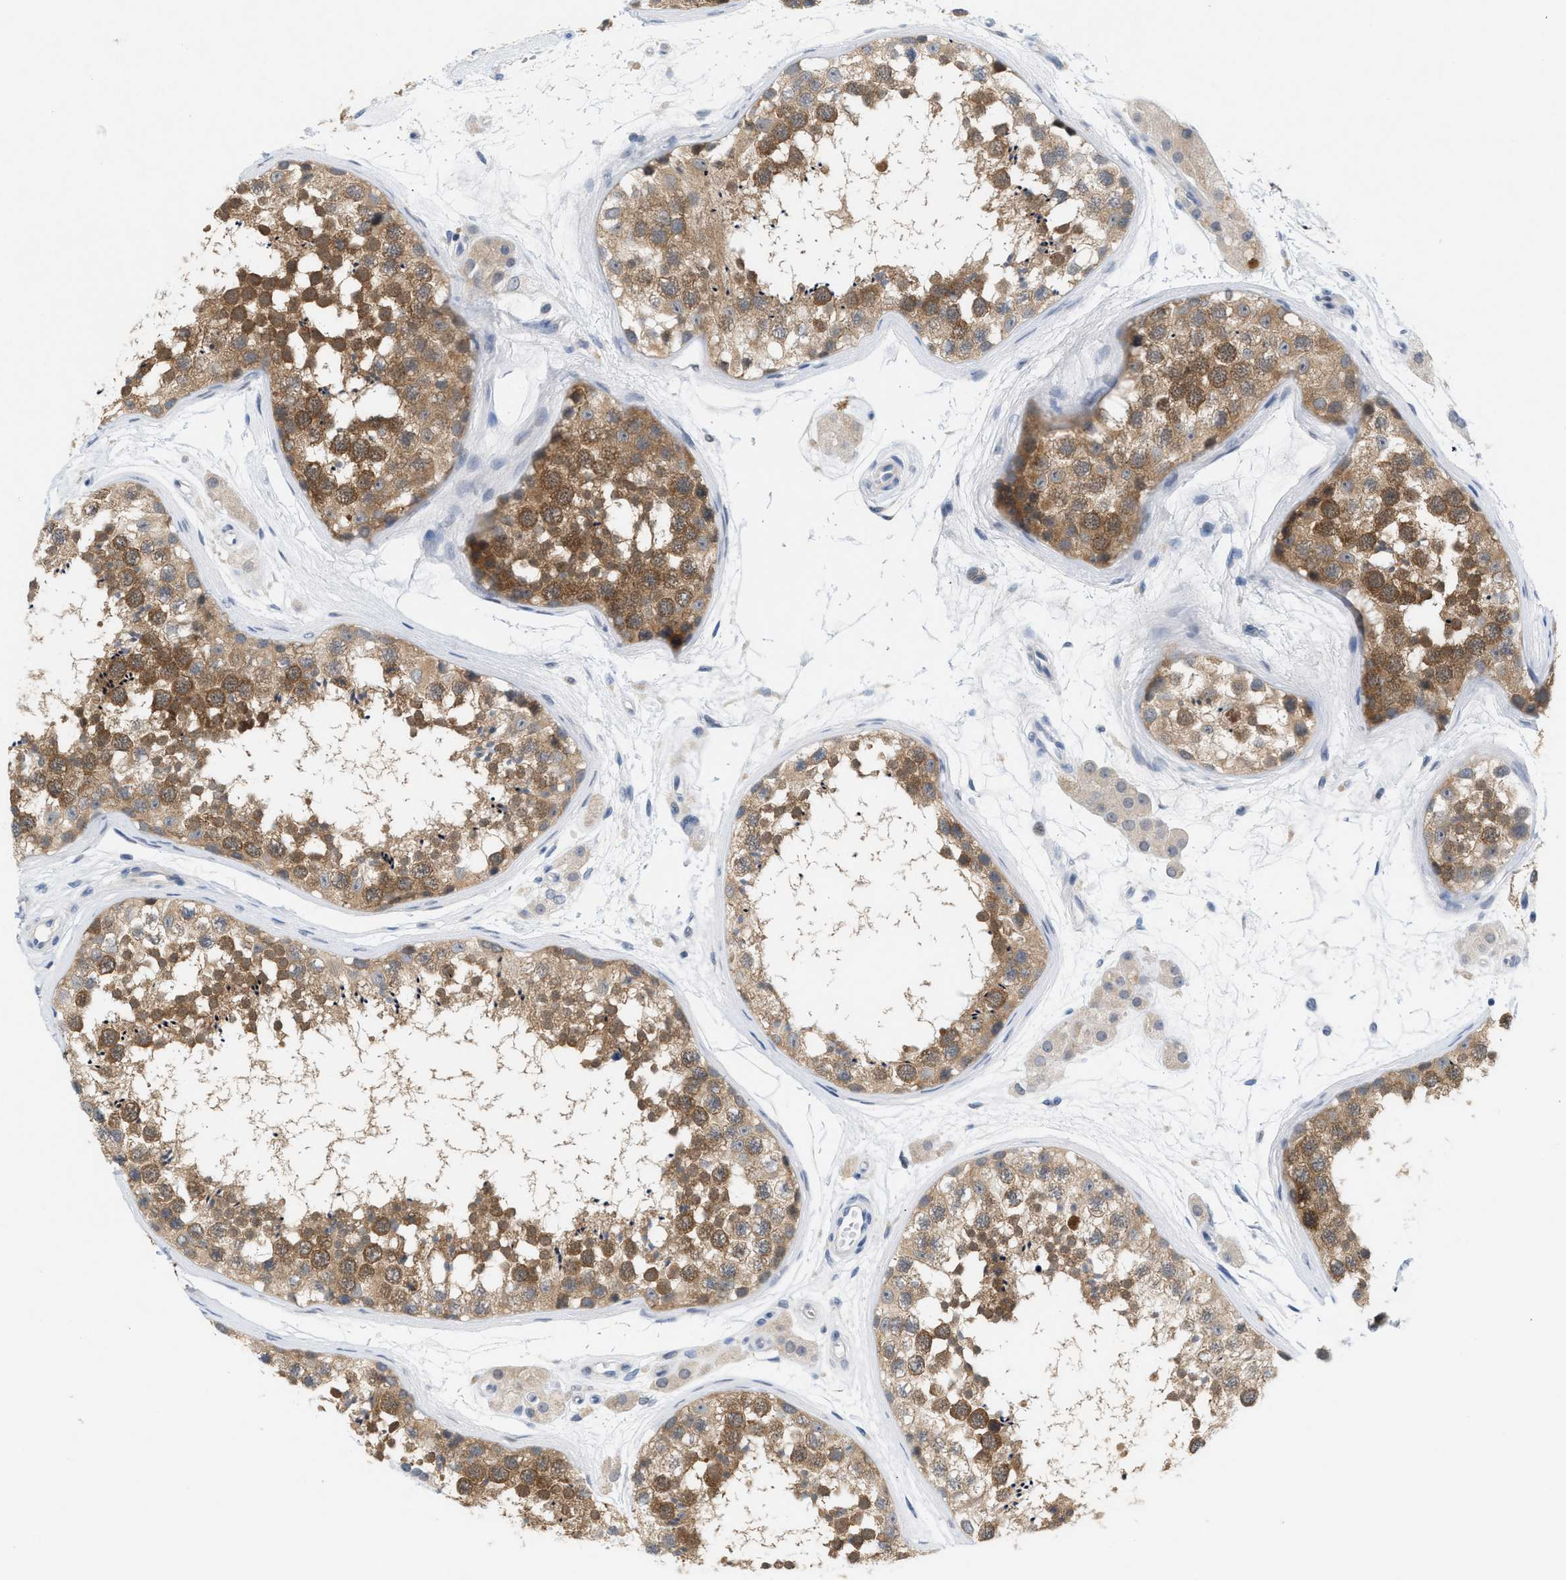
{"staining": {"intensity": "moderate", "quantity": "25%-75%", "location": "cytoplasmic/membranous"}, "tissue": "testis", "cell_type": "Cells in seminiferous ducts", "image_type": "normal", "snomed": [{"axis": "morphology", "description": "Normal tissue, NOS"}, {"axis": "topography", "description": "Testis"}], "caption": "Brown immunohistochemical staining in normal testis reveals moderate cytoplasmic/membranous positivity in about 25%-75% of cells in seminiferous ducts.", "gene": "WIPI2", "patient": {"sex": "male", "age": 56}}